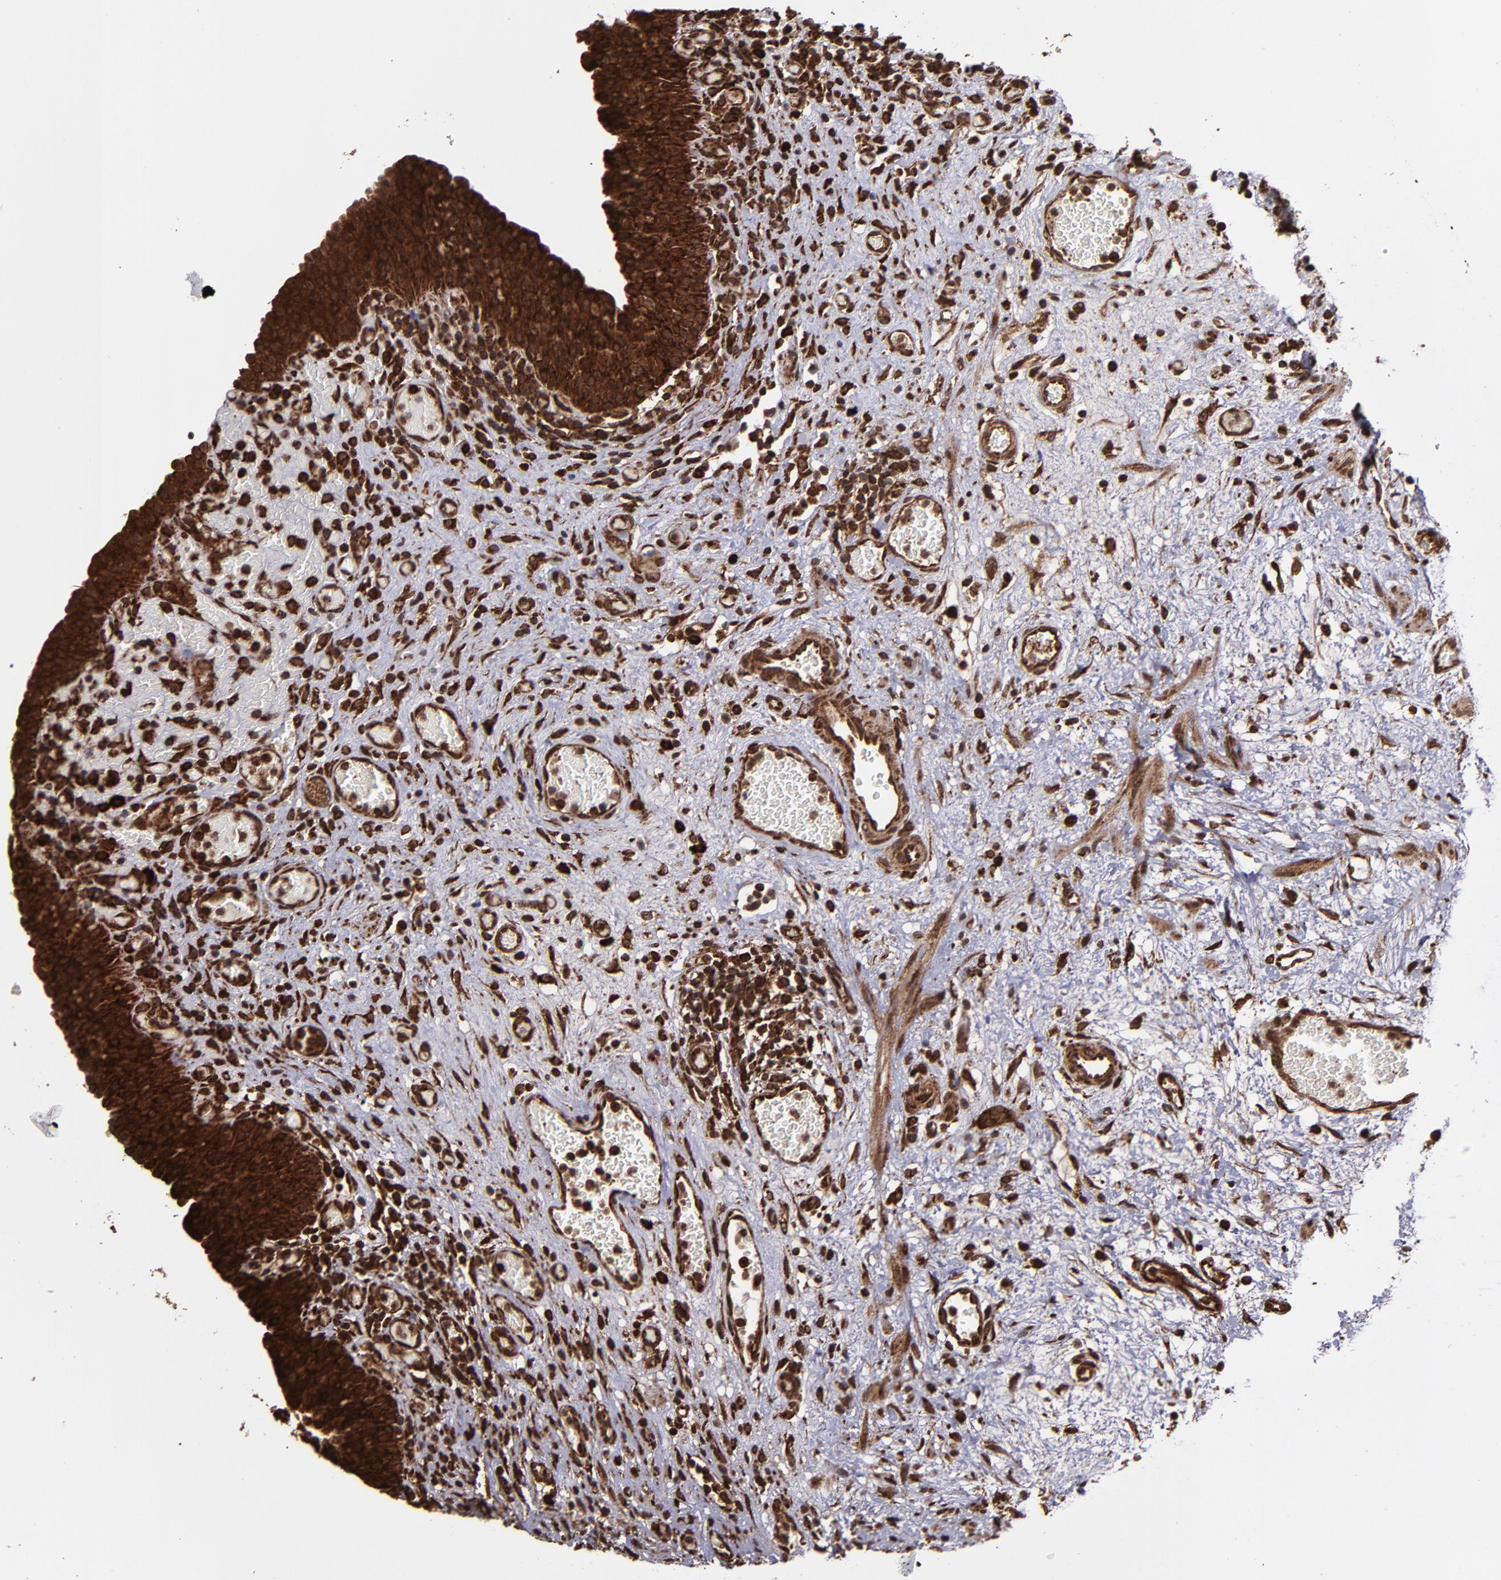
{"staining": {"intensity": "strong", "quantity": ">75%", "location": "cytoplasmic/membranous,nuclear"}, "tissue": "urinary bladder", "cell_type": "Urothelial cells", "image_type": "normal", "snomed": [{"axis": "morphology", "description": "Normal tissue, NOS"}, {"axis": "morphology", "description": "Urothelial carcinoma, High grade"}, {"axis": "topography", "description": "Urinary bladder"}], "caption": "The histopathology image displays a brown stain indicating the presence of a protein in the cytoplasmic/membranous,nuclear of urothelial cells in urinary bladder. (brown staining indicates protein expression, while blue staining denotes nuclei).", "gene": "EIF4ENIF1", "patient": {"sex": "male", "age": 51}}